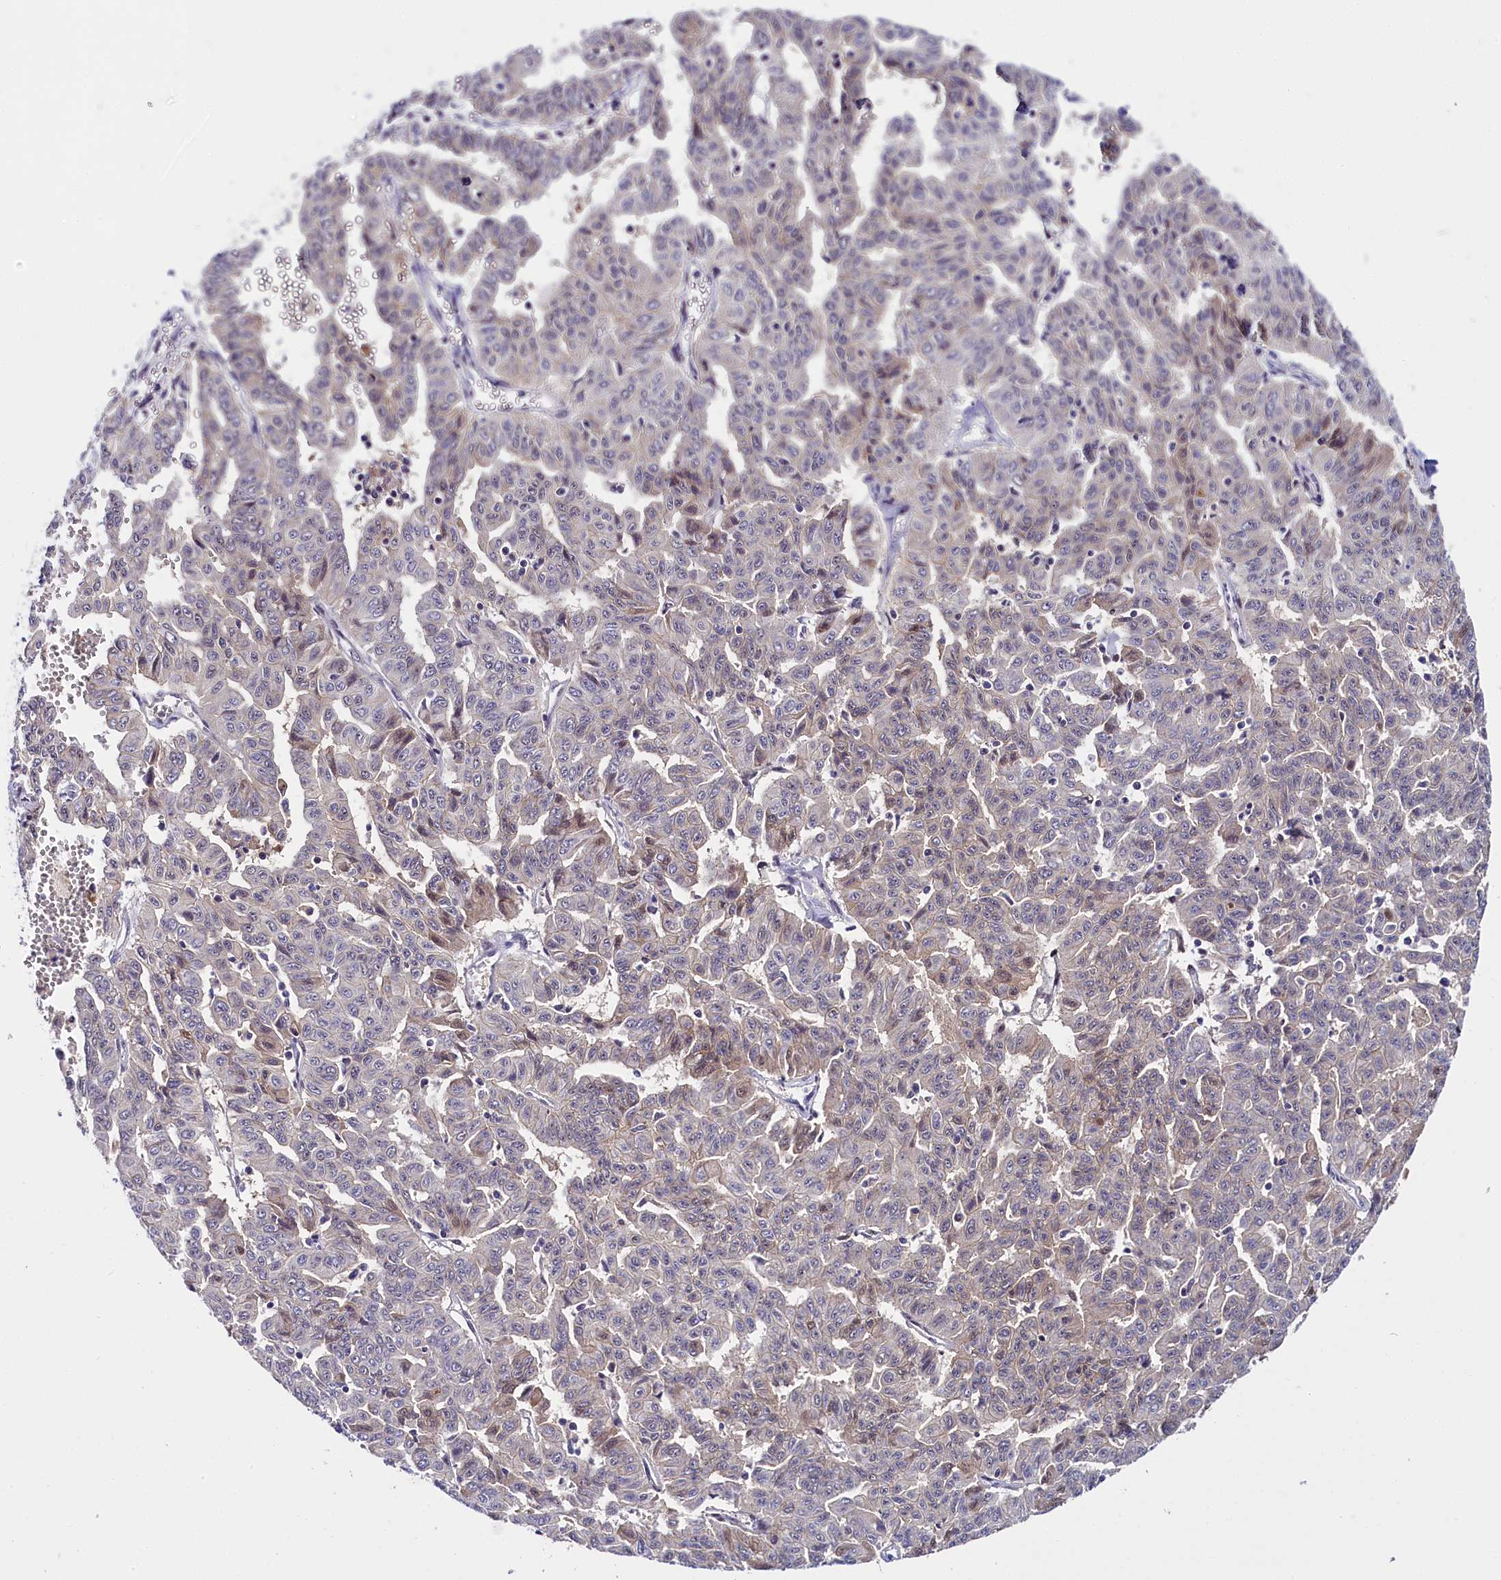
{"staining": {"intensity": "weak", "quantity": "<25%", "location": "cytoplasmic/membranous"}, "tissue": "liver cancer", "cell_type": "Tumor cells", "image_type": "cancer", "snomed": [{"axis": "morphology", "description": "Cholangiocarcinoma"}, {"axis": "topography", "description": "Liver"}], "caption": "High power microscopy photomicrograph of an IHC photomicrograph of liver cancer, revealing no significant staining in tumor cells.", "gene": "ENKD1", "patient": {"sex": "female", "age": 77}}